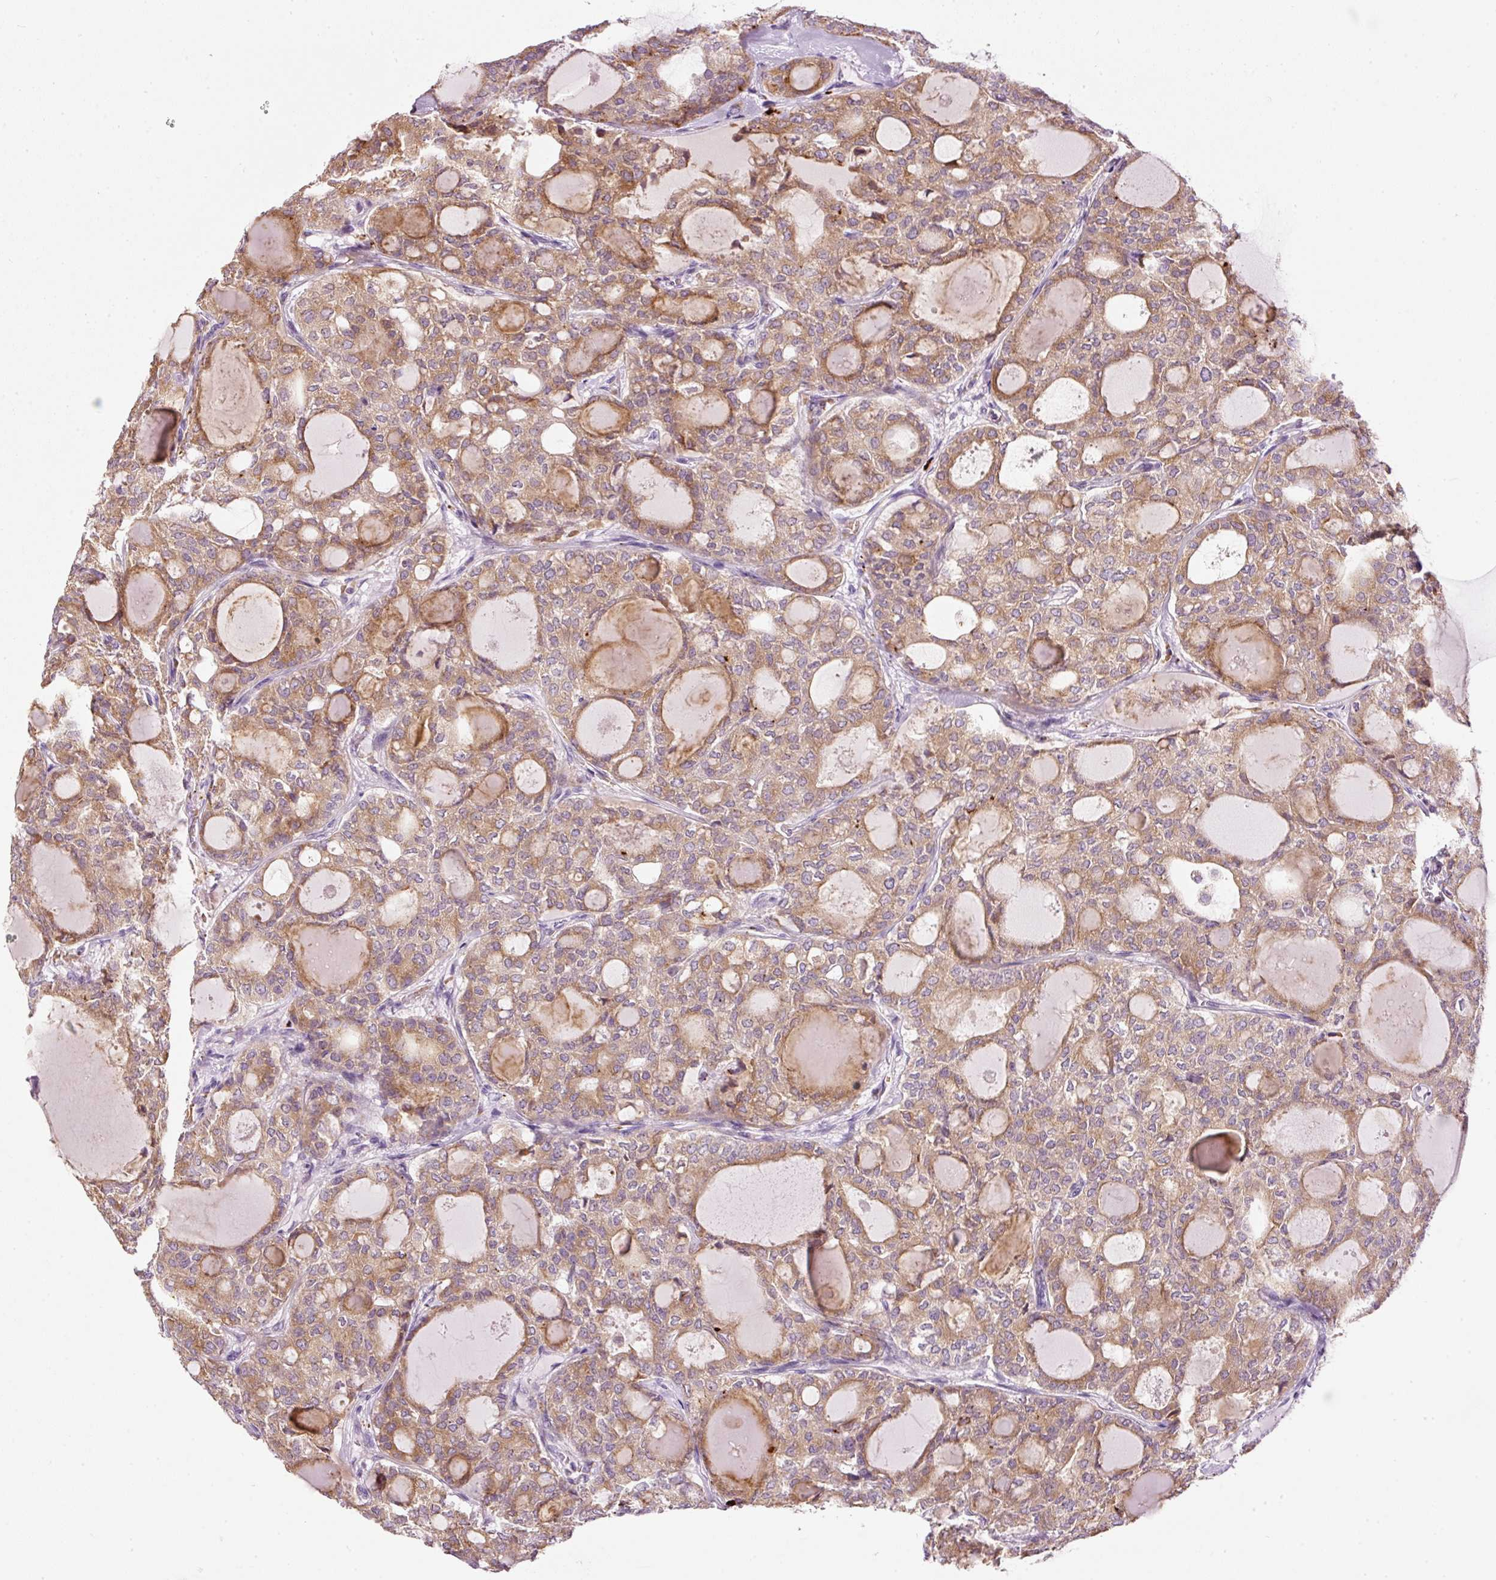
{"staining": {"intensity": "moderate", "quantity": ">75%", "location": "cytoplasmic/membranous"}, "tissue": "thyroid cancer", "cell_type": "Tumor cells", "image_type": "cancer", "snomed": [{"axis": "morphology", "description": "Follicular adenoma carcinoma, NOS"}, {"axis": "topography", "description": "Thyroid gland"}], "caption": "Immunohistochemistry (DAB (3,3'-diaminobenzidine)) staining of human follicular adenoma carcinoma (thyroid) exhibits moderate cytoplasmic/membranous protein staining in approximately >75% of tumor cells. Immunohistochemistry stains the protein of interest in brown and the nuclei are stained blue.", "gene": "ZNF639", "patient": {"sex": "male", "age": 75}}